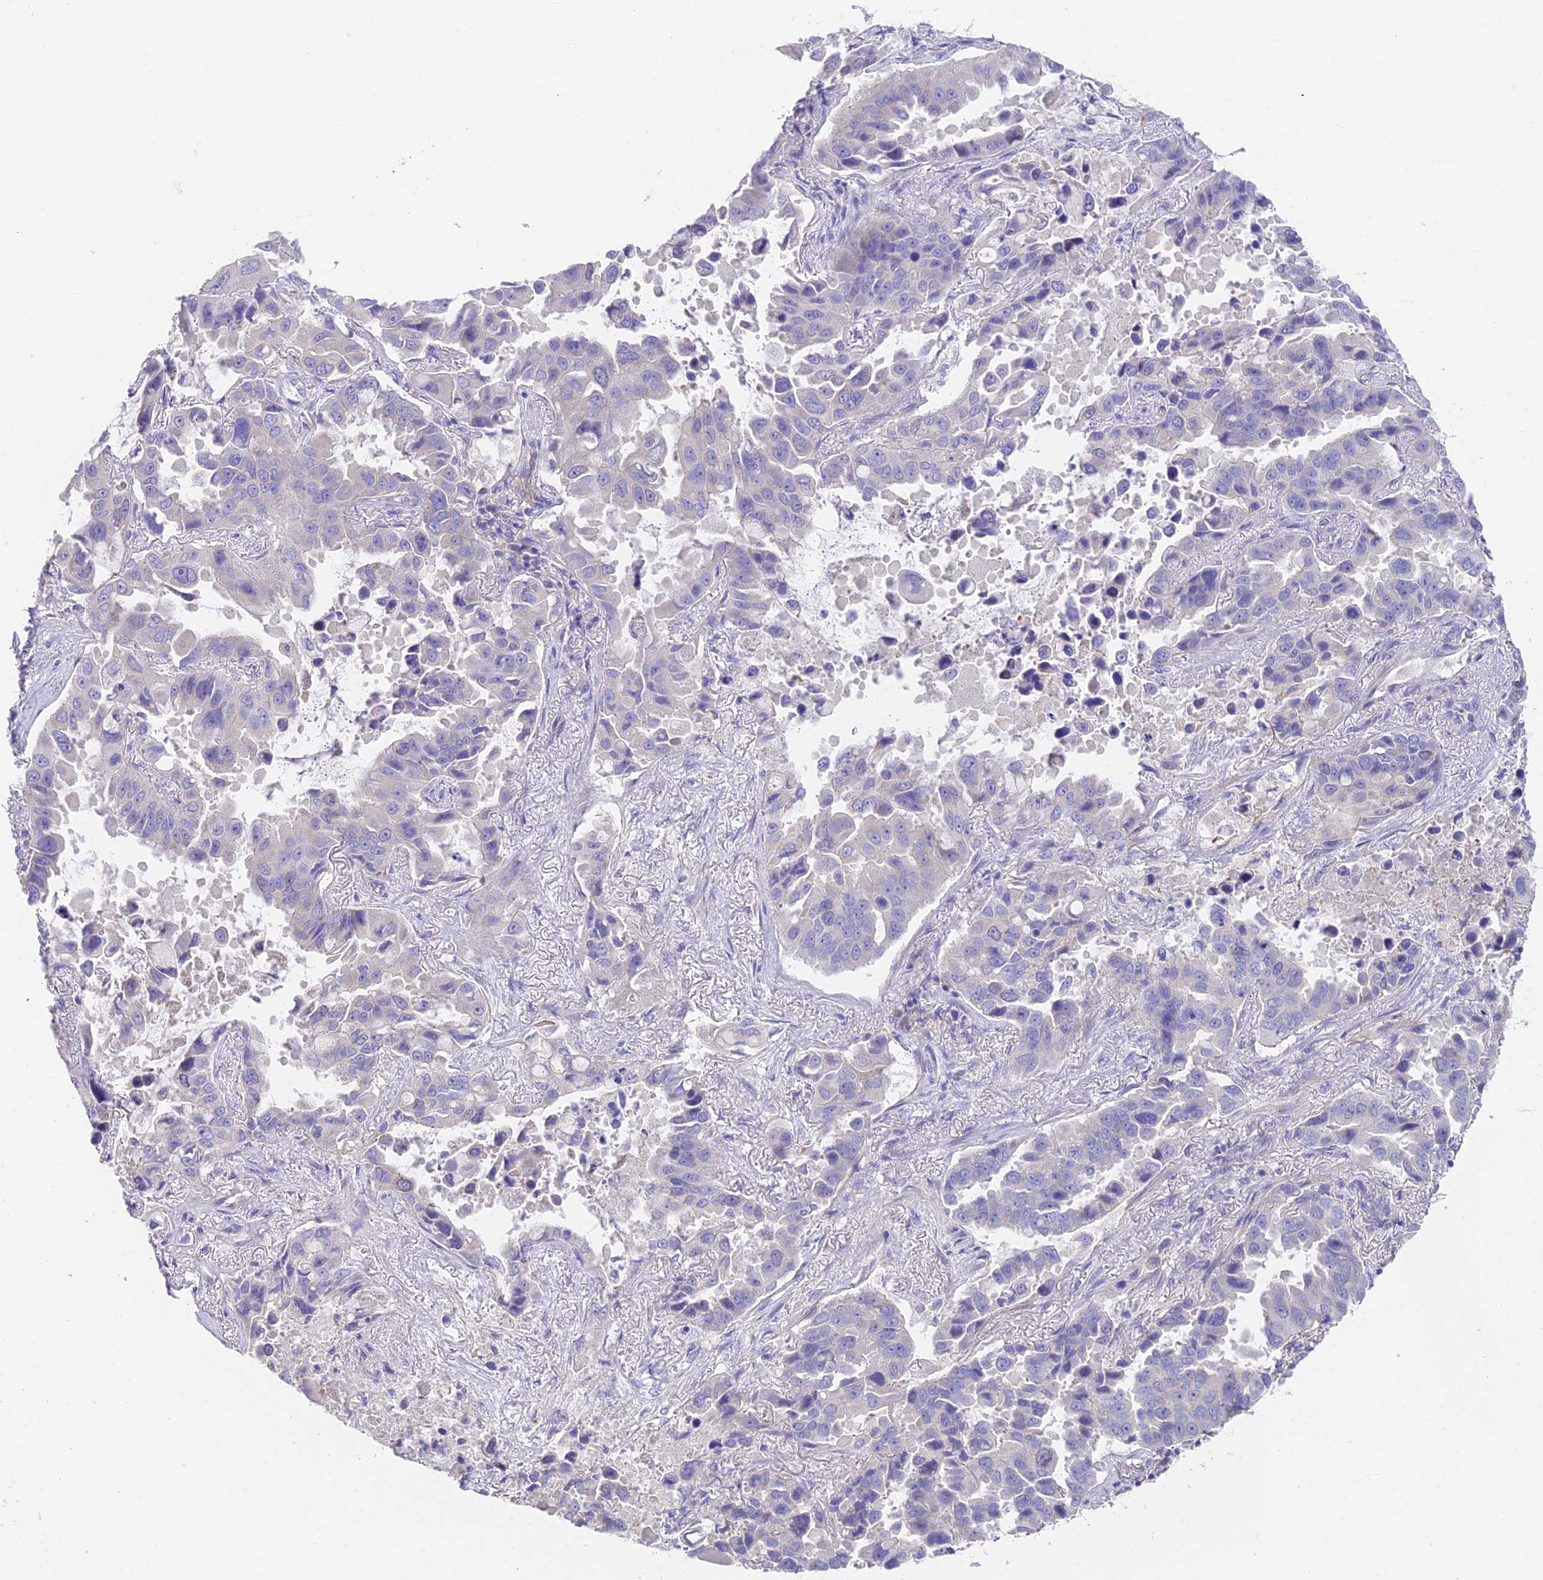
{"staining": {"intensity": "negative", "quantity": "none", "location": "none"}, "tissue": "lung cancer", "cell_type": "Tumor cells", "image_type": "cancer", "snomed": [{"axis": "morphology", "description": "Adenocarcinoma, NOS"}, {"axis": "topography", "description": "Lung"}], "caption": "Protein analysis of lung cancer (adenocarcinoma) exhibits no significant positivity in tumor cells. (Brightfield microscopy of DAB (3,3'-diaminobenzidine) immunohistochemistry at high magnification).", "gene": "FAM168B", "patient": {"sex": "male", "age": 64}}